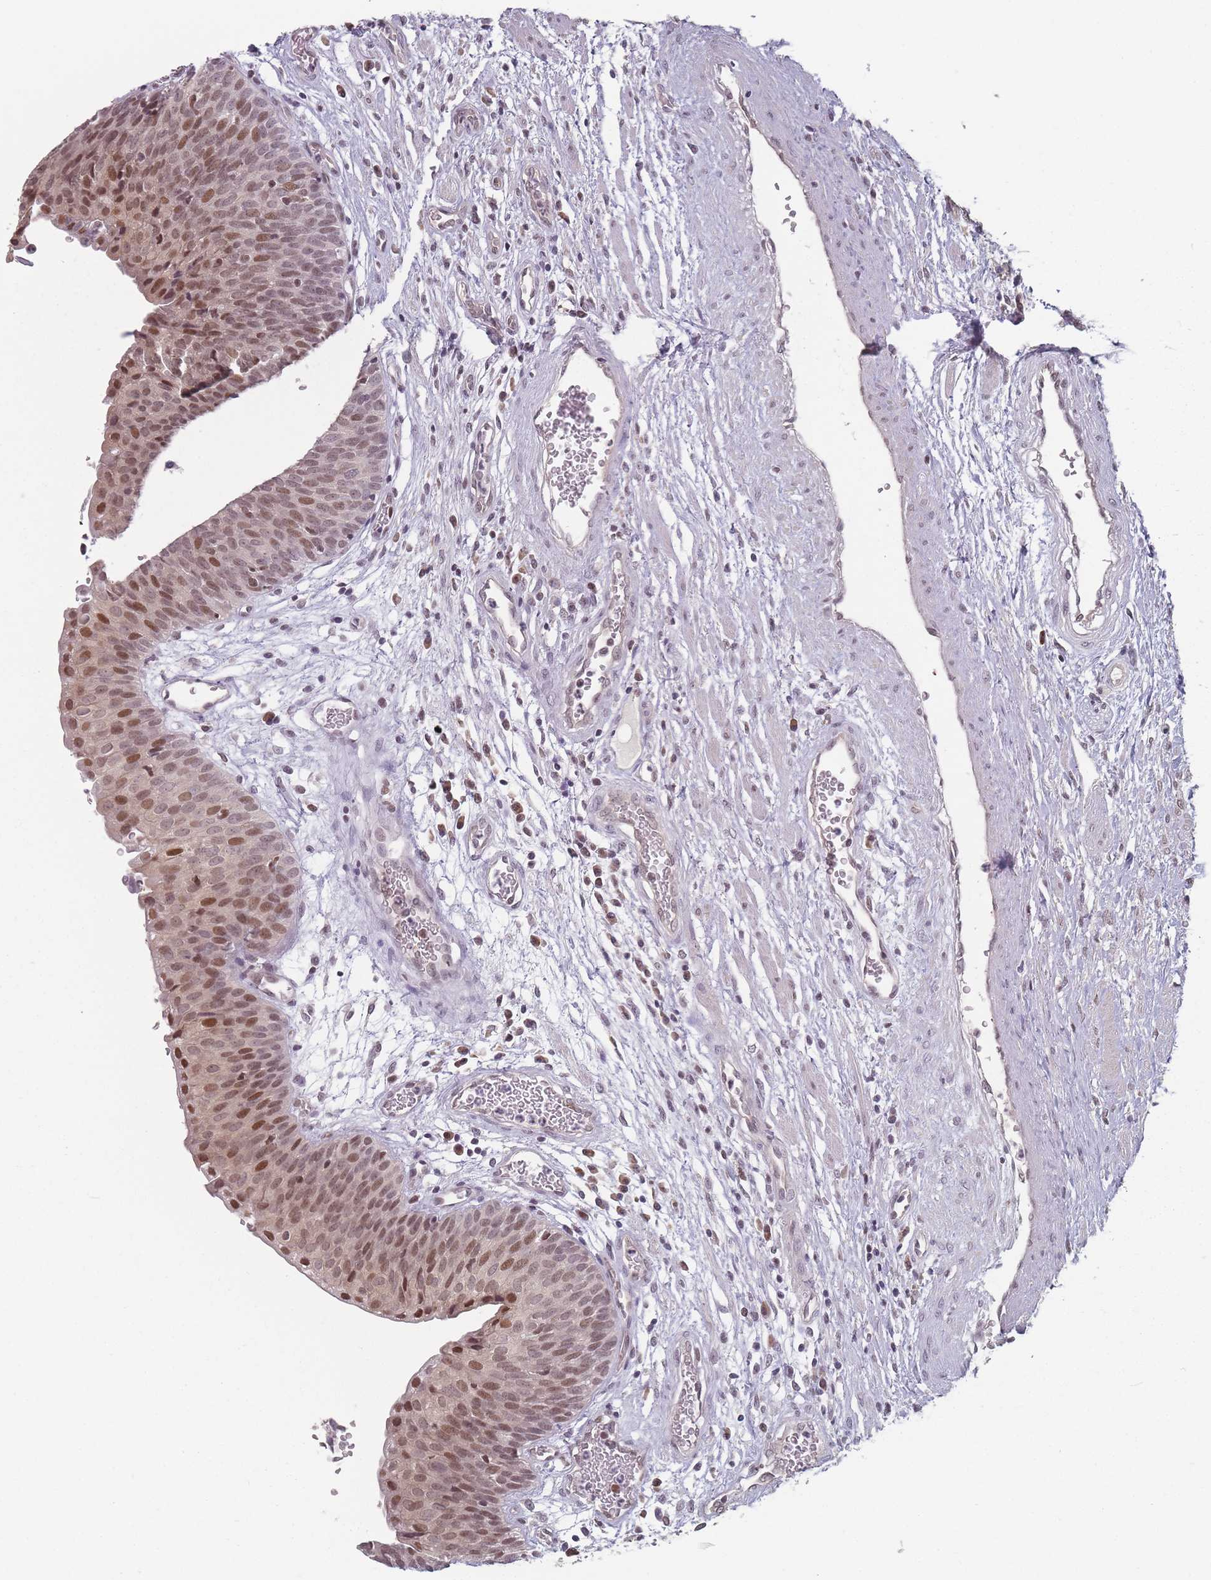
{"staining": {"intensity": "moderate", "quantity": ">75%", "location": "nuclear"}, "tissue": "urinary bladder", "cell_type": "Urothelial cells", "image_type": "normal", "snomed": [{"axis": "morphology", "description": "Normal tissue, NOS"}, {"axis": "topography", "description": "Urinary bladder"}], "caption": "Moderate nuclear protein staining is present in approximately >75% of urothelial cells in urinary bladder. (Brightfield microscopy of DAB IHC at high magnification).", "gene": "SH3BGRL2", "patient": {"sex": "male", "age": 55}}